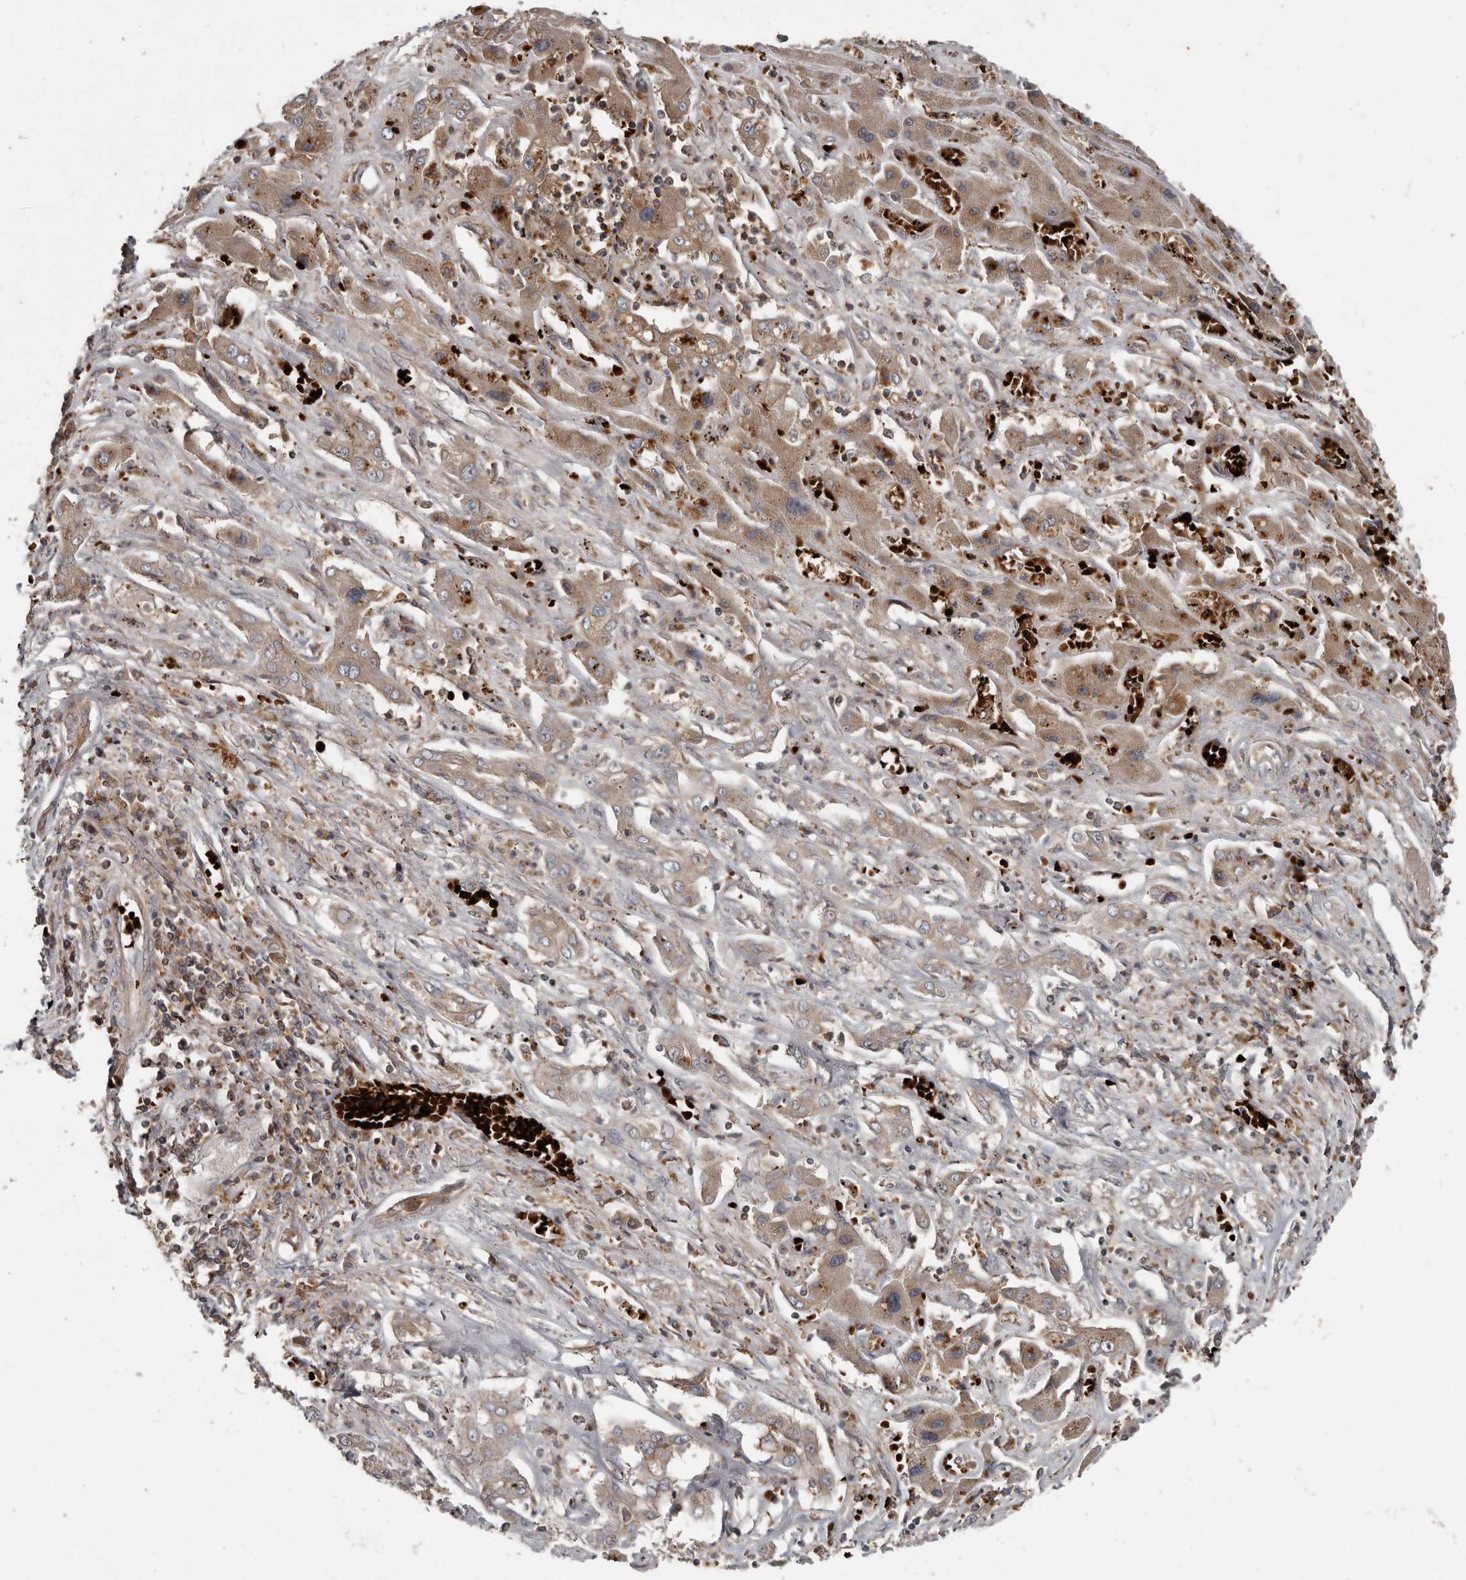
{"staining": {"intensity": "moderate", "quantity": ">75%", "location": "cytoplasmic/membranous"}, "tissue": "liver cancer", "cell_type": "Tumor cells", "image_type": "cancer", "snomed": [{"axis": "morphology", "description": "Cholangiocarcinoma"}, {"axis": "topography", "description": "Liver"}], "caption": "Tumor cells display medium levels of moderate cytoplasmic/membranous positivity in about >75% of cells in liver cancer.", "gene": "FBXO31", "patient": {"sex": "male", "age": 67}}